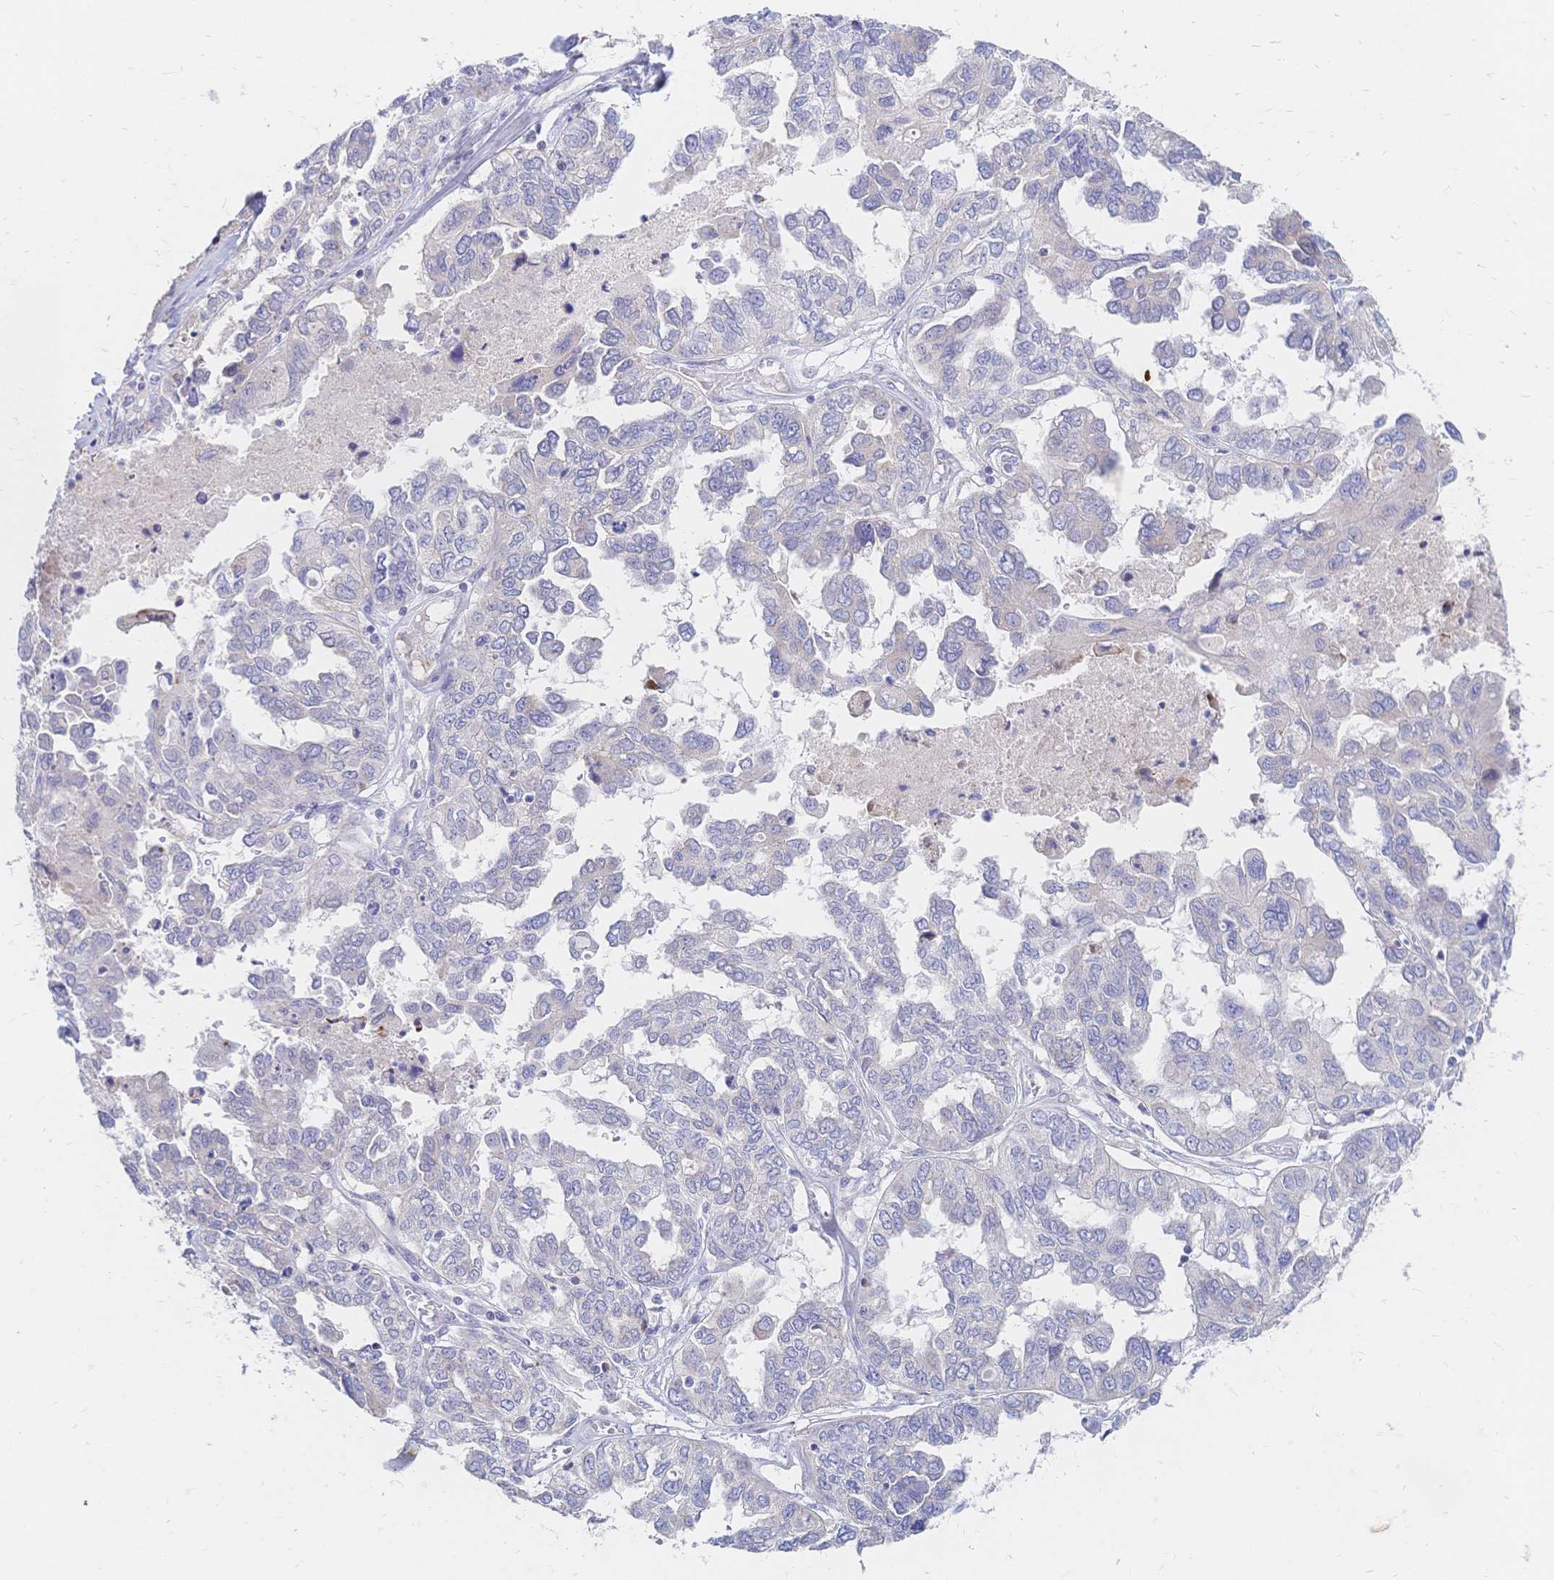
{"staining": {"intensity": "negative", "quantity": "none", "location": "none"}, "tissue": "ovarian cancer", "cell_type": "Tumor cells", "image_type": "cancer", "snomed": [{"axis": "morphology", "description": "Cystadenocarcinoma, serous, NOS"}, {"axis": "topography", "description": "Ovary"}], "caption": "Serous cystadenocarcinoma (ovarian) stained for a protein using immunohistochemistry (IHC) displays no staining tumor cells.", "gene": "VWC2L", "patient": {"sex": "female", "age": 53}}